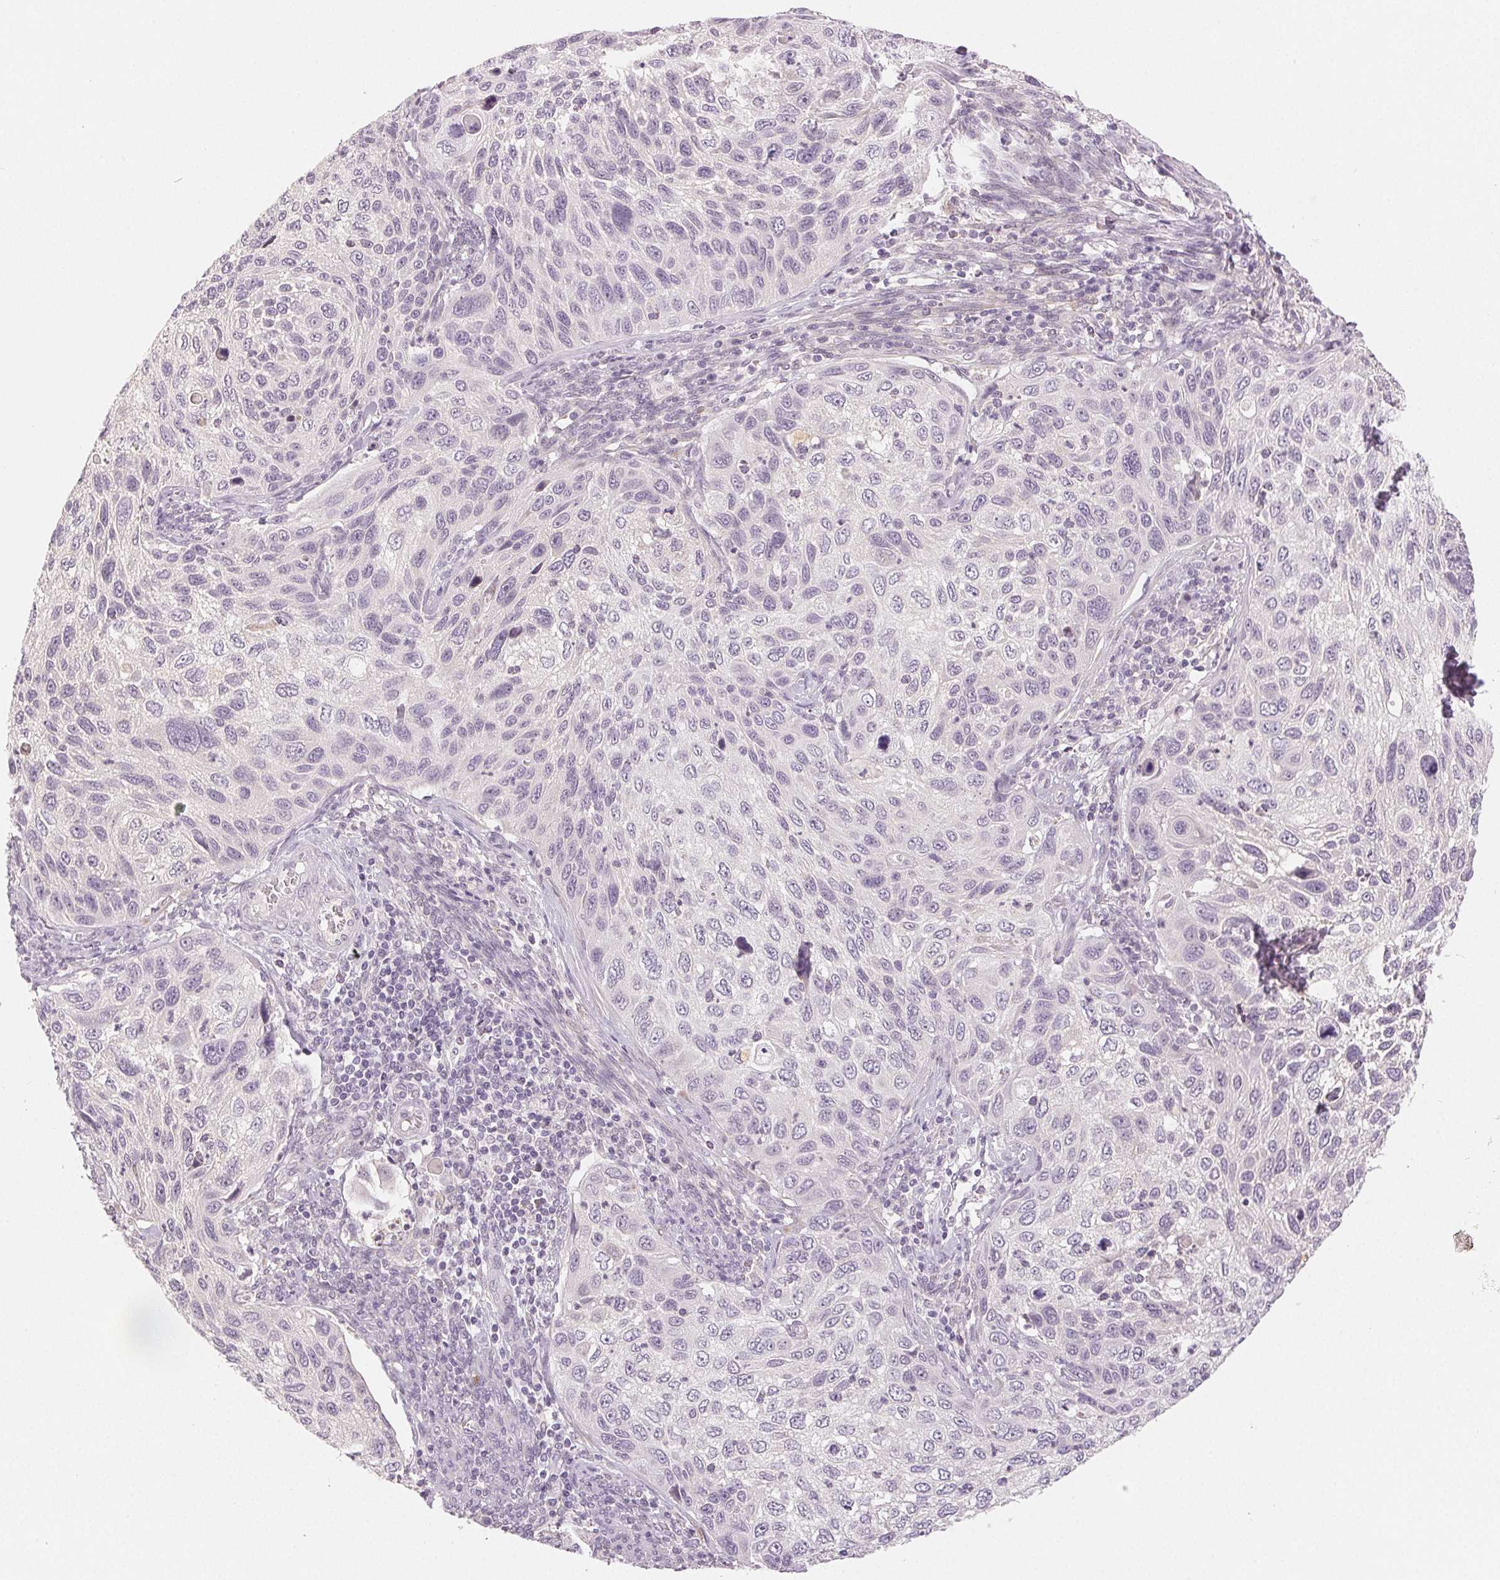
{"staining": {"intensity": "negative", "quantity": "none", "location": "none"}, "tissue": "cervical cancer", "cell_type": "Tumor cells", "image_type": "cancer", "snomed": [{"axis": "morphology", "description": "Squamous cell carcinoma, NOS"}, {"axis": "topography", "description": "Cervix"}], "caption": "This is a image of immunohistochemistry (IHC) staining of cervical cancer, which shows no staining in tumor cells. (DAB (3,3'-diaminobenzidine) immunohistochemistry visualized using brightfield microscopy, high magnification).", "gene": "MAP1LC3A", "patient": {"sex": "female", "age": 70}}